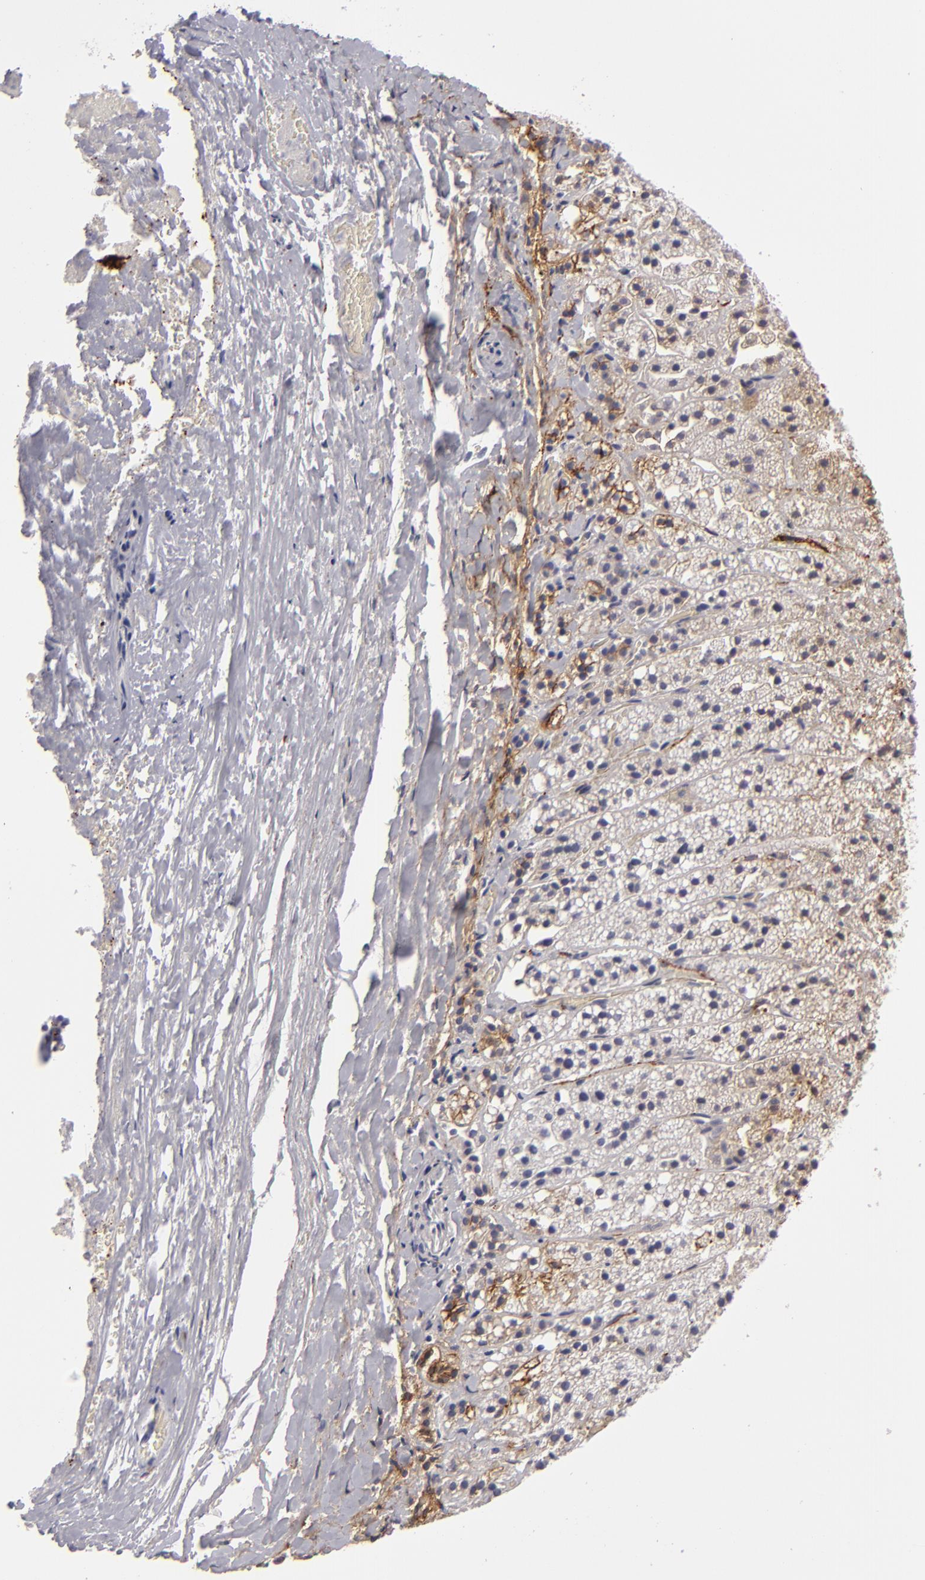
{"staining": {"intensity": "weak", "quantity": ">75%", "location": "cytoplasmic/membranous"}, "tissue": "adrenal gland", "cell_type": "Glandular cells", "image_type": "normal", "snomed": [{"axis": "morphology", "description": "Normal tissue, NOS"}, {"axis": "topography", "description": "Adrenal gland"}], "caption": "Approximately >75% of glandular cells in unremarkable adrenal gland display weak cytoplasmic/membranous protein positivity as visualized by brown immunohistochemical staining.", "gene": "ALCAM", "patient": {"sex": "female", "age": 44}}